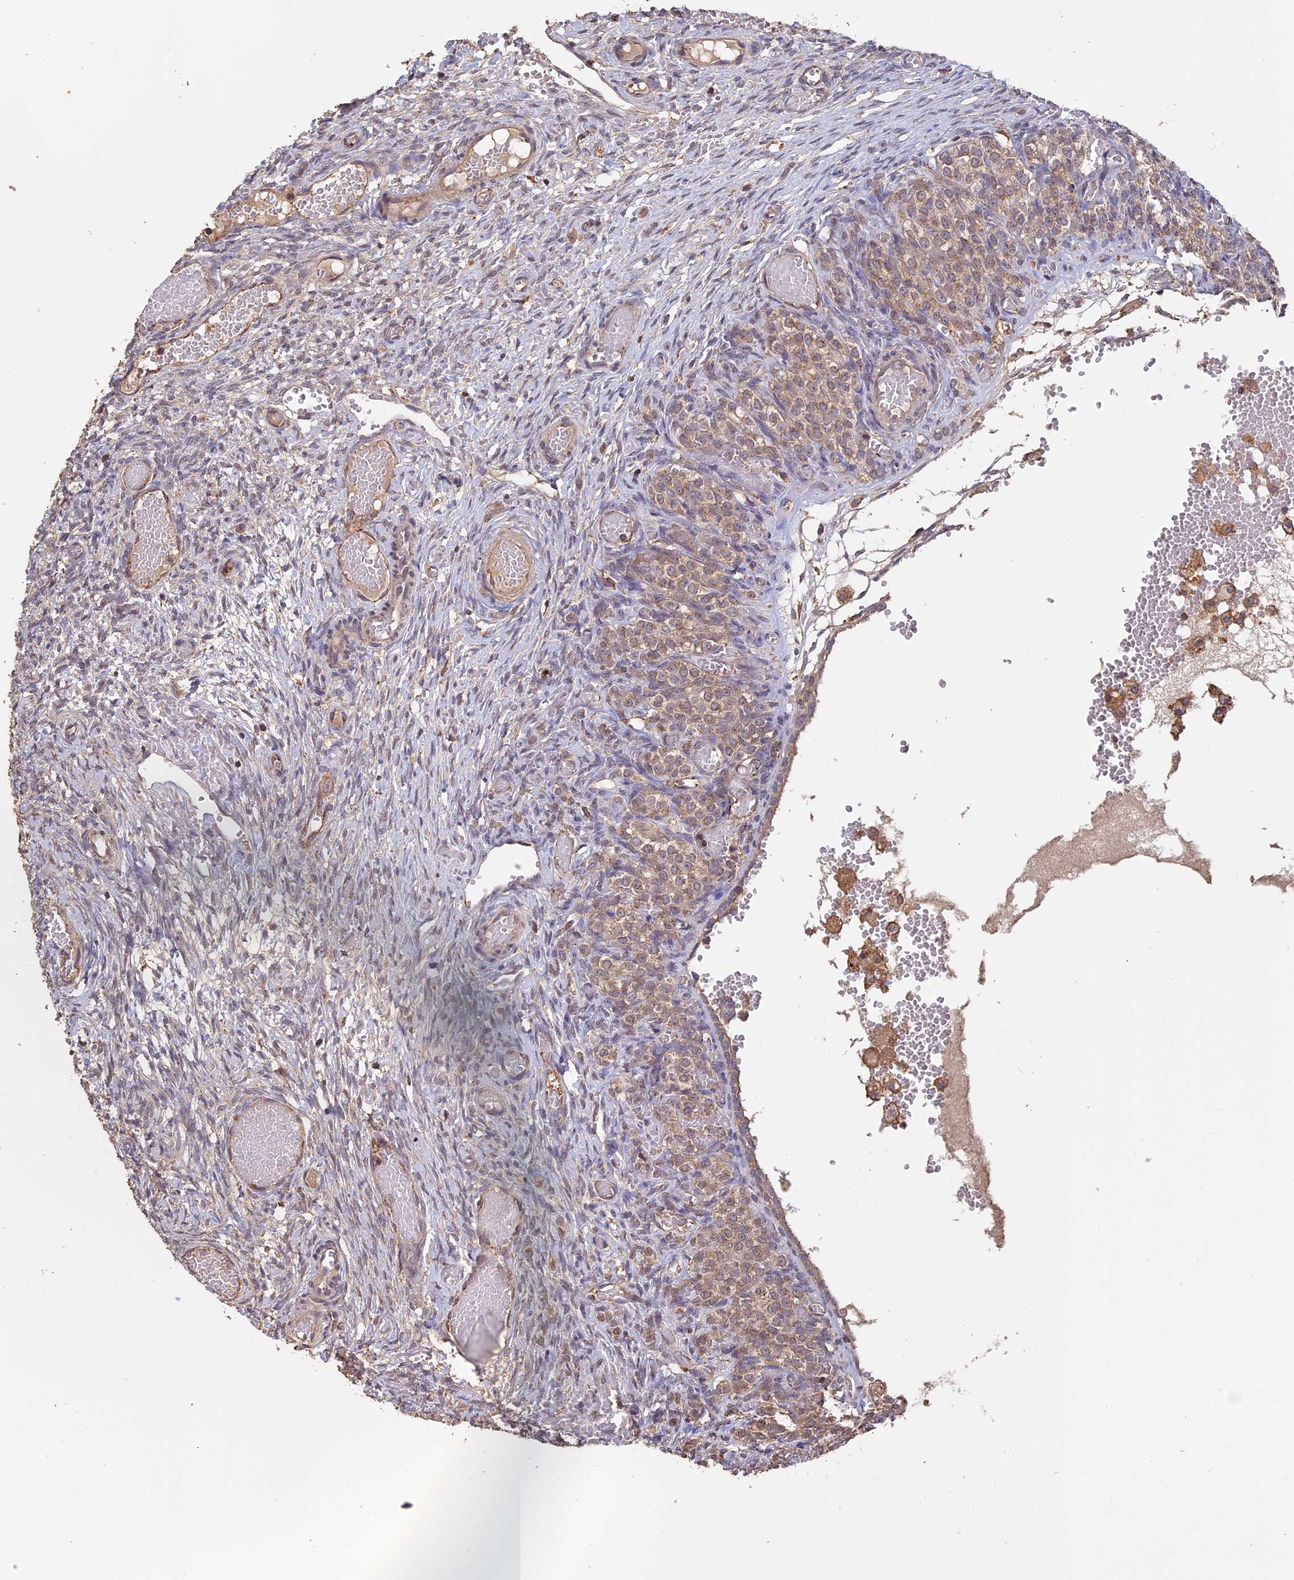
{"staining": {"intensity": "negative", "quantity": "none", "location": "none"}, "tissue": "ovary", "cell_type": "Ovarian stroma cells", "image_type": "normal", "snomed": [{"axis": "morphology", "description": "Adenocarcinoma, NOS"}, {"axis": "topography", "description": "Endometrium"}], "caption": "An immunohistochemistry (IHC) photomicrograph of unremarkable ovary is shown. There is no staining in ovarian stroma cells of ovary.", "gene": "PIGQ", "patient": {"sex": "female", "age": 32}}